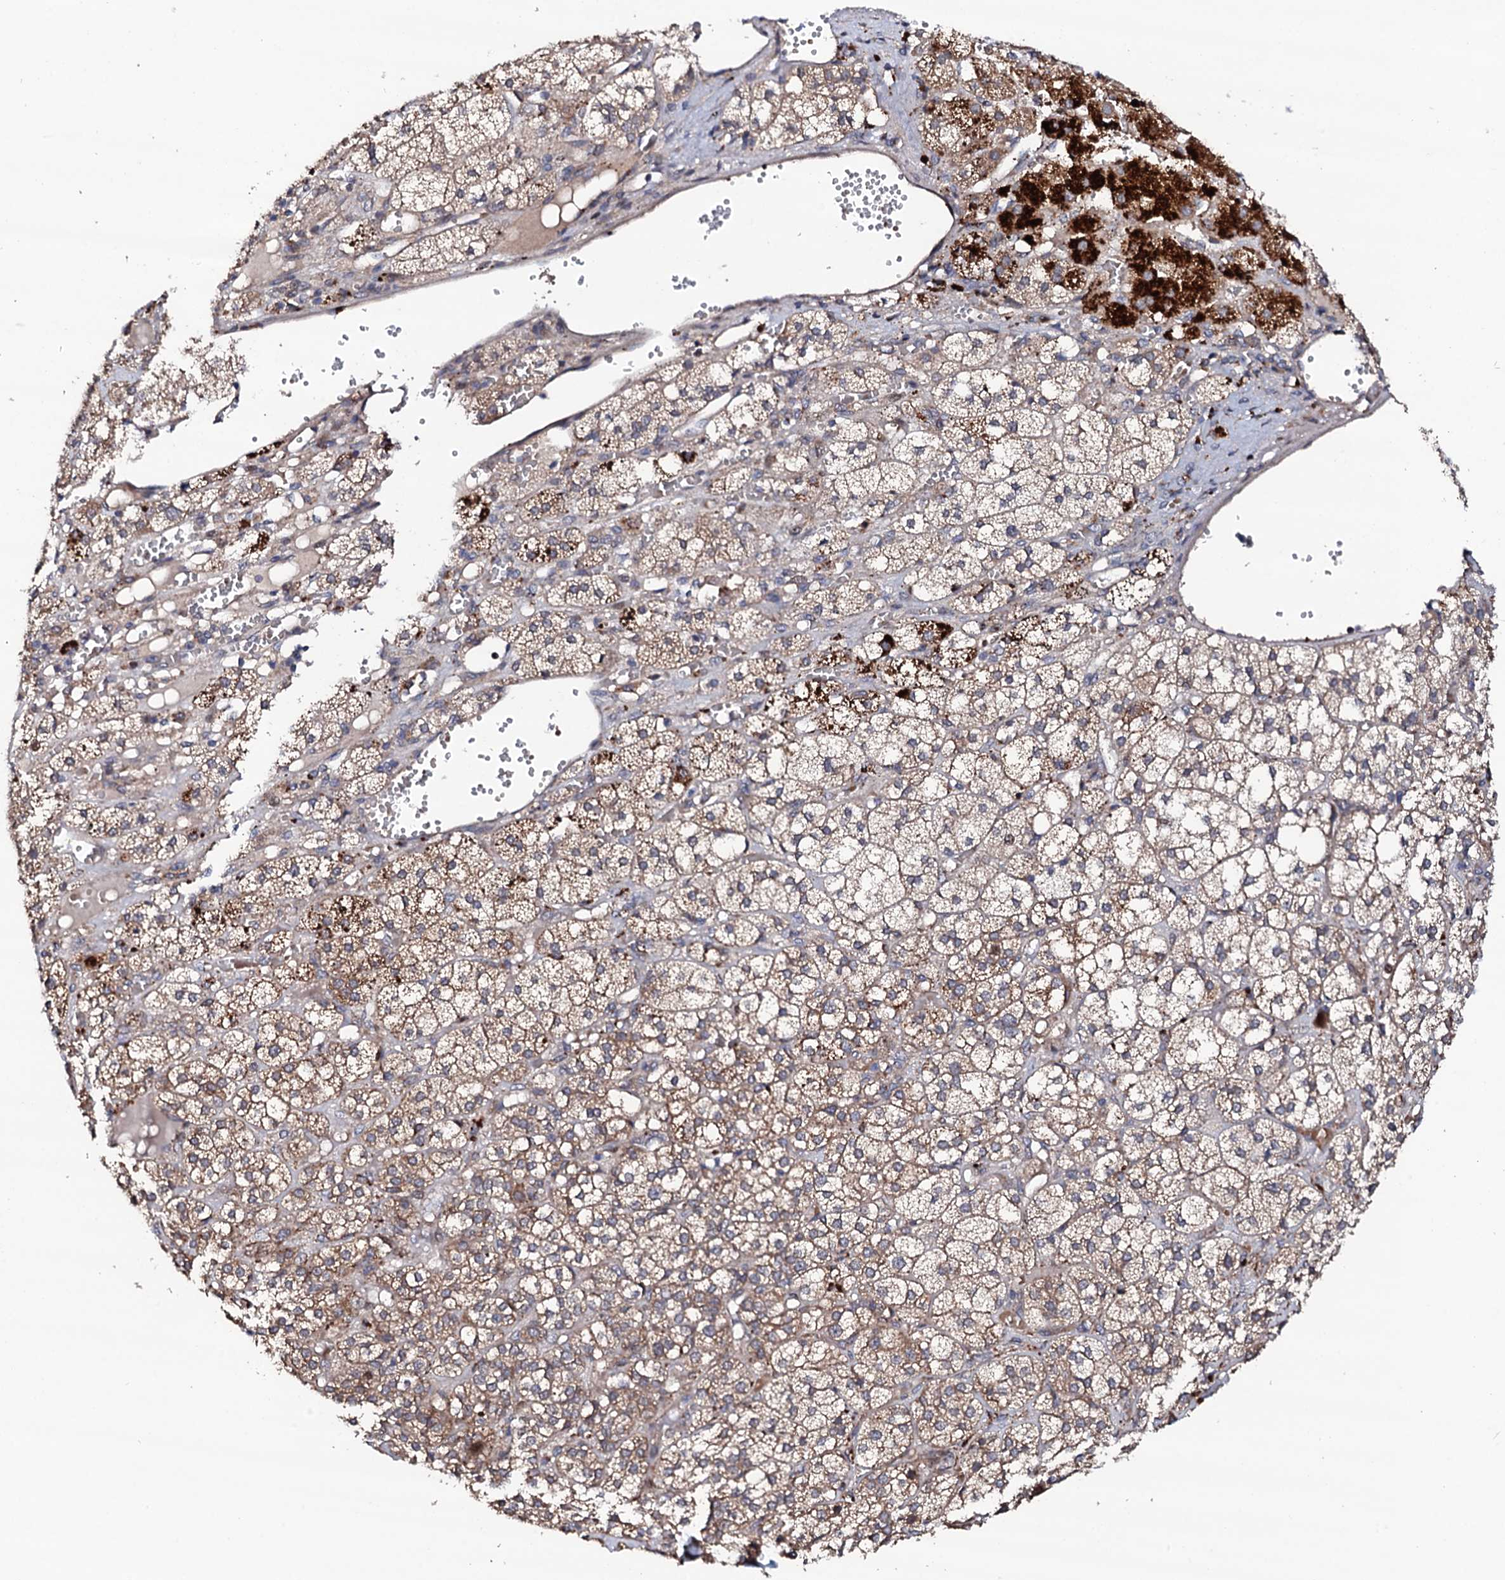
{"staining": {"intensity": "strong", "quantity": "<25%", "location": "cytoplasmic/membranous"}, "tissue": "adrenal gland", "cell_type": "Glandular cells", "image_type": "normal", "snomed": [{"axis": "morphology", "description": "Normal tissue, NOS"}, {"axis": "topography", "description": "Adrenal gland"}], "caption": "Strong cytoplasmic/membranous expression for a protein is appreciated in approximately <25% of glandular cells of benign adrenal gland using IHC.", "gene": "CIAO2A", "patient": {"sex": "female", "age": 61}}